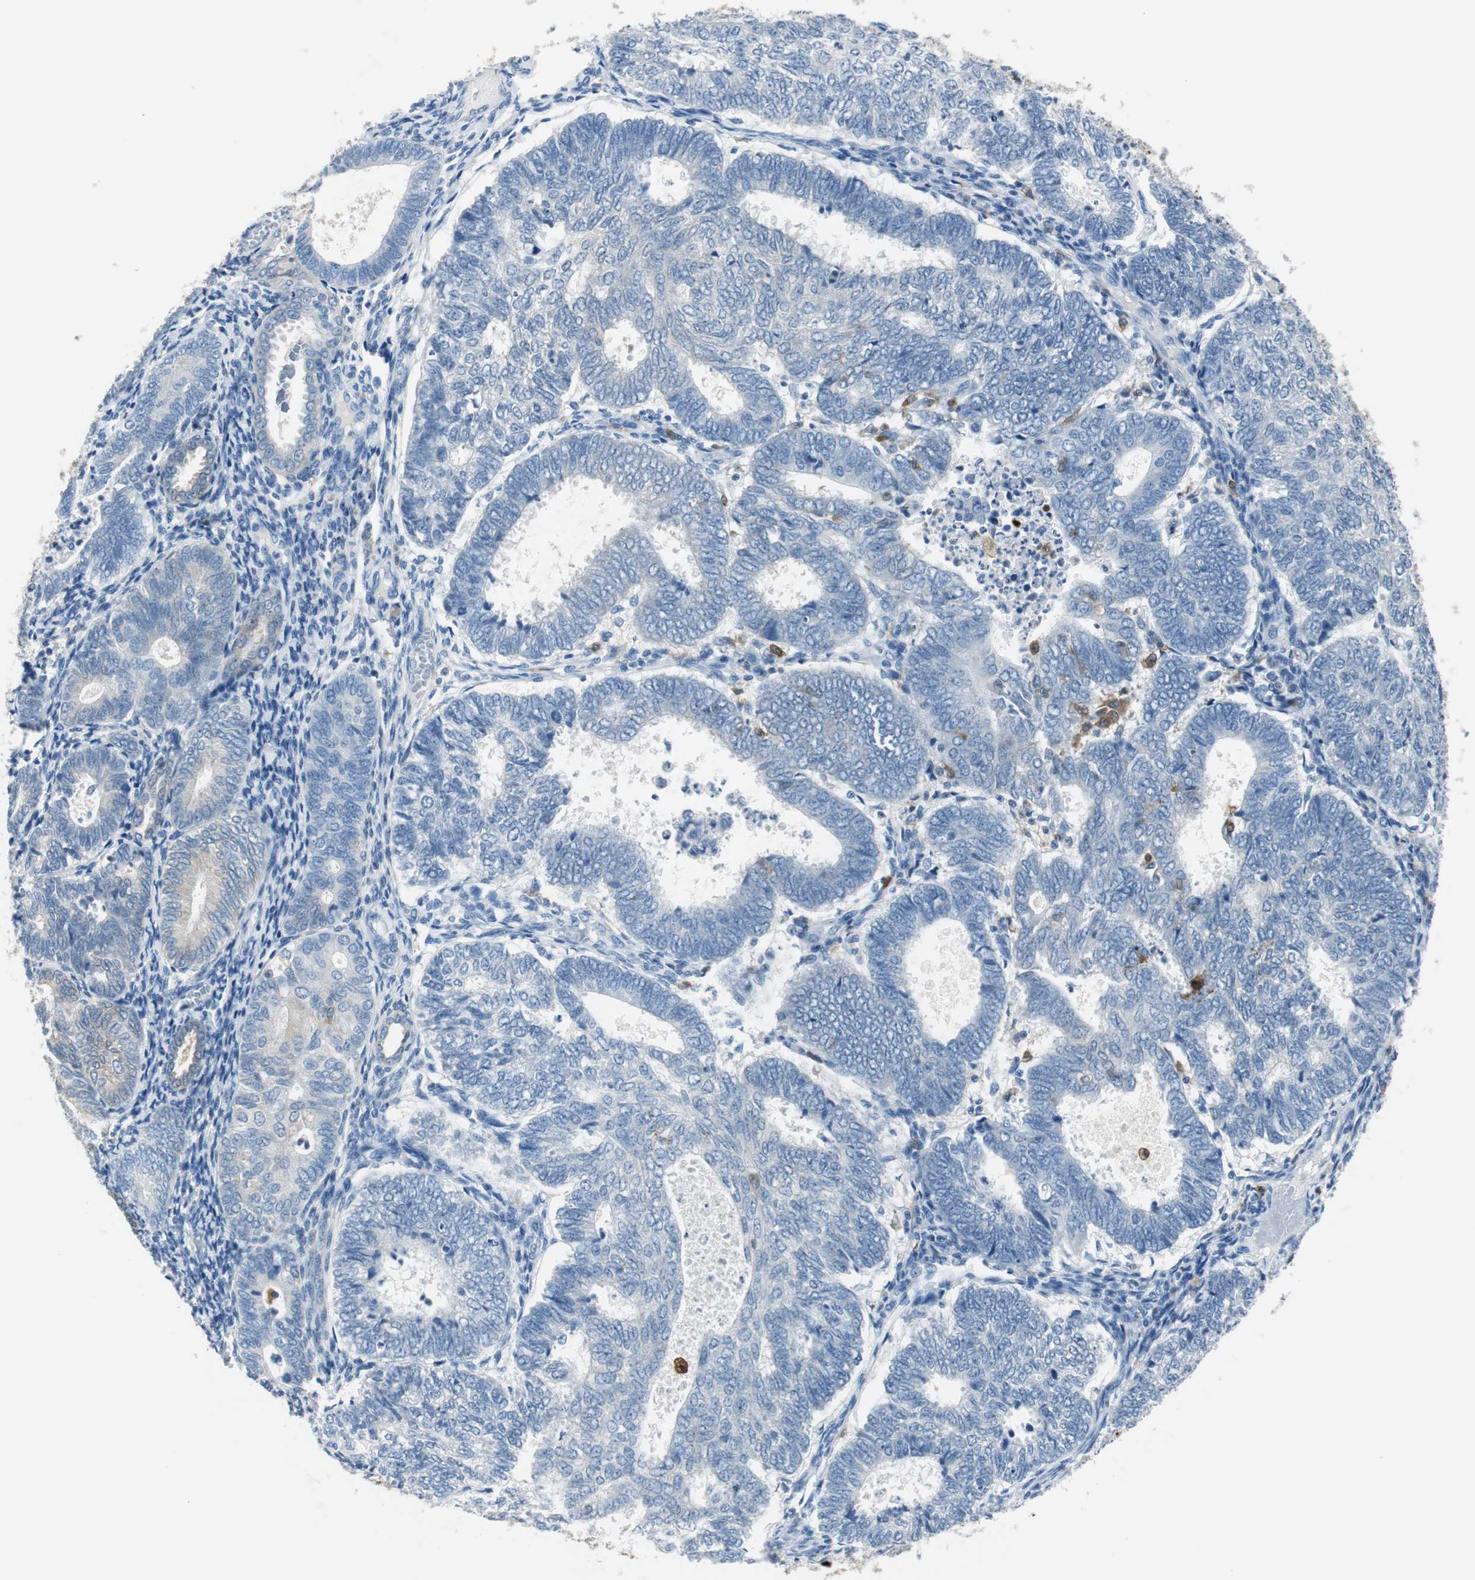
{"staining": {"intensity": "negative", "quantity": "none", "location": "none"}, "tissue": "endometrial cancer", "cell_type": "Tumor cells", "image_type": "cancer", "snomed": [{"axis": "morphology", "description": "Adenocarcinoma, NOS"}, {"axis": "topography", "description": "Uterus"}], "caption": "Tumor cells show no significant expression in adenocarcinoma (endometrial).", "gene": "FBP1", "patient": {"sex": "female", "age": 60}}